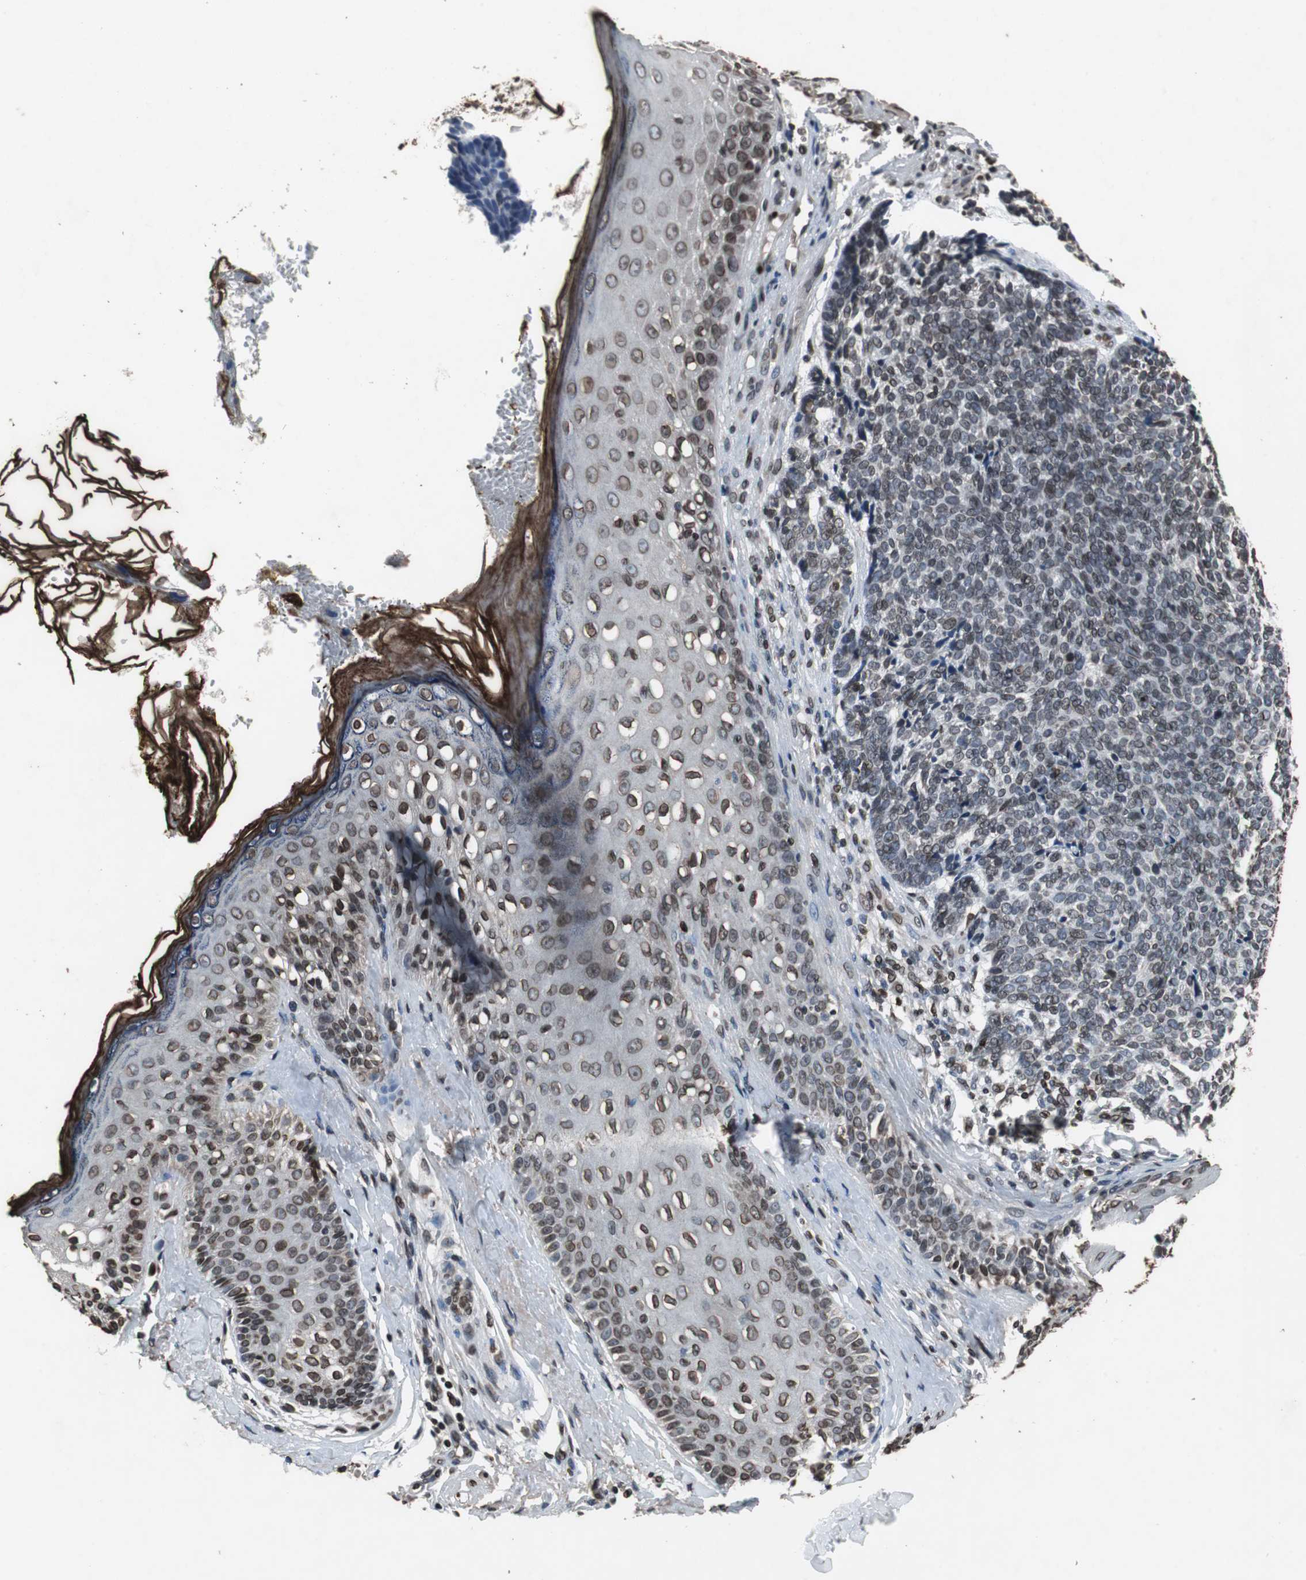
{"staining": {"intensity": "moderate", "quantity": "25%-75%", "location": "cytoplasmic/membranous,nuclear"}, "tissue": "skin cancer", "cell_type": "Tumor cells", "image_type": "cancer", "snomed": [{"axis": "morphology", "description": "Basal cell carcinoma"}, {"axis": "topography", "description": "Skin"}], "caption": "Skin cancer stained with DAB (3,3'-diaminobenzidine) IHC reveals medium levels of moderate cytoplasmic/membranous and nuclear staining in approximately 25%-75% of tumor cells.", "gene": "LMNA", "patient": {"sex": "male", "age": 84}}